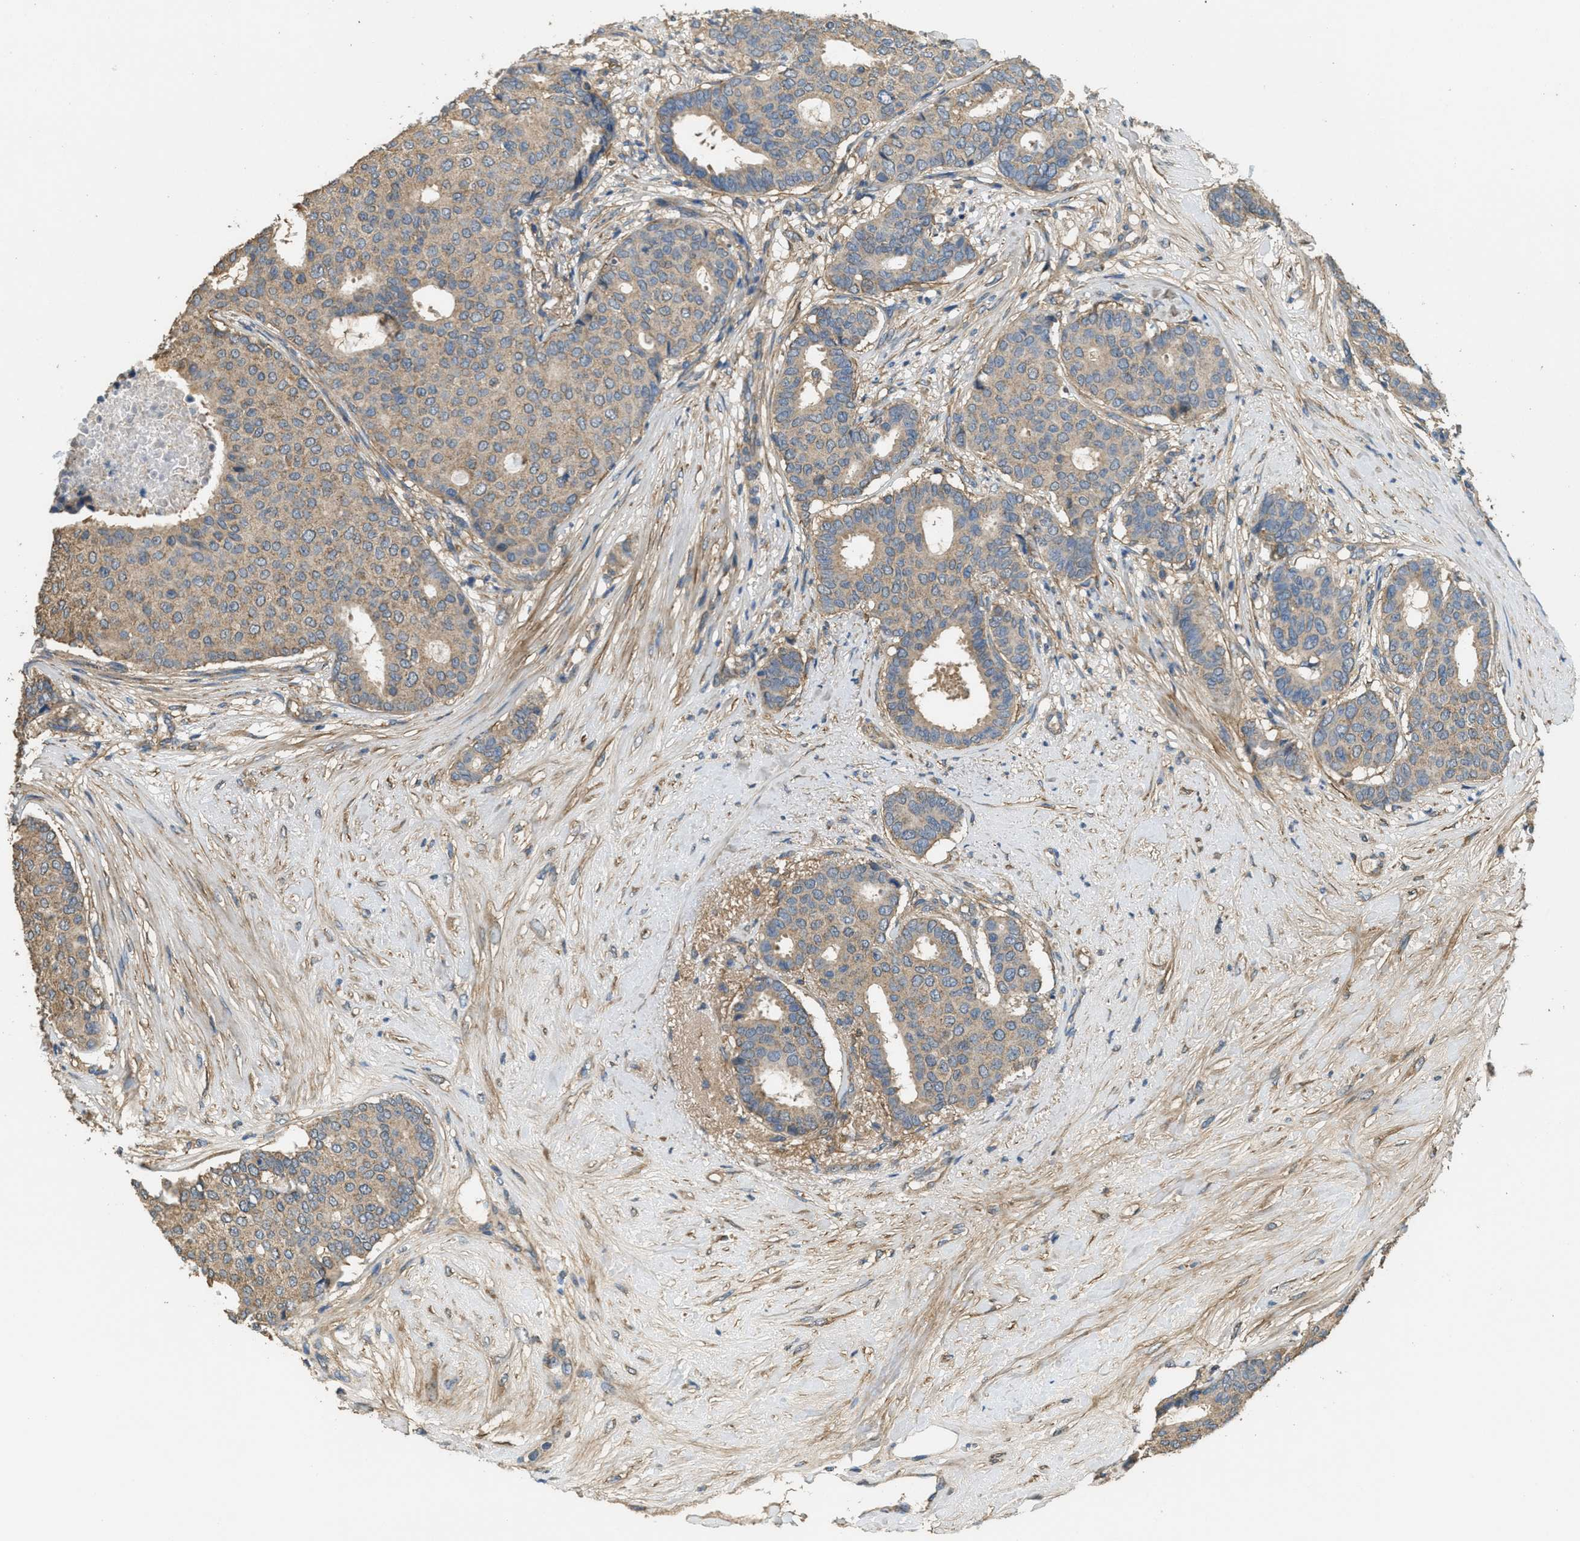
{"staining": {"intensity": "weak", "quantity": ">75%", "location": "cytoplasmic/membranous"}, "tissue": "breast cancer", "cell_type": "Tumor cells", "image_type": "cancer", "snomed": [{"axis": "morphology", "description": "Duct carcinoma"}, {"axis": "topography", "description": "Breast"}], "caption": "IHC of breast cancer (infiltrating ductal carcinoma) reveals low levels of weak cytoplasmic/membranous staining in approximately >75% of tumor cells.", "gene": "THBS2", "patient": {"sex": "female", "age": 75}}